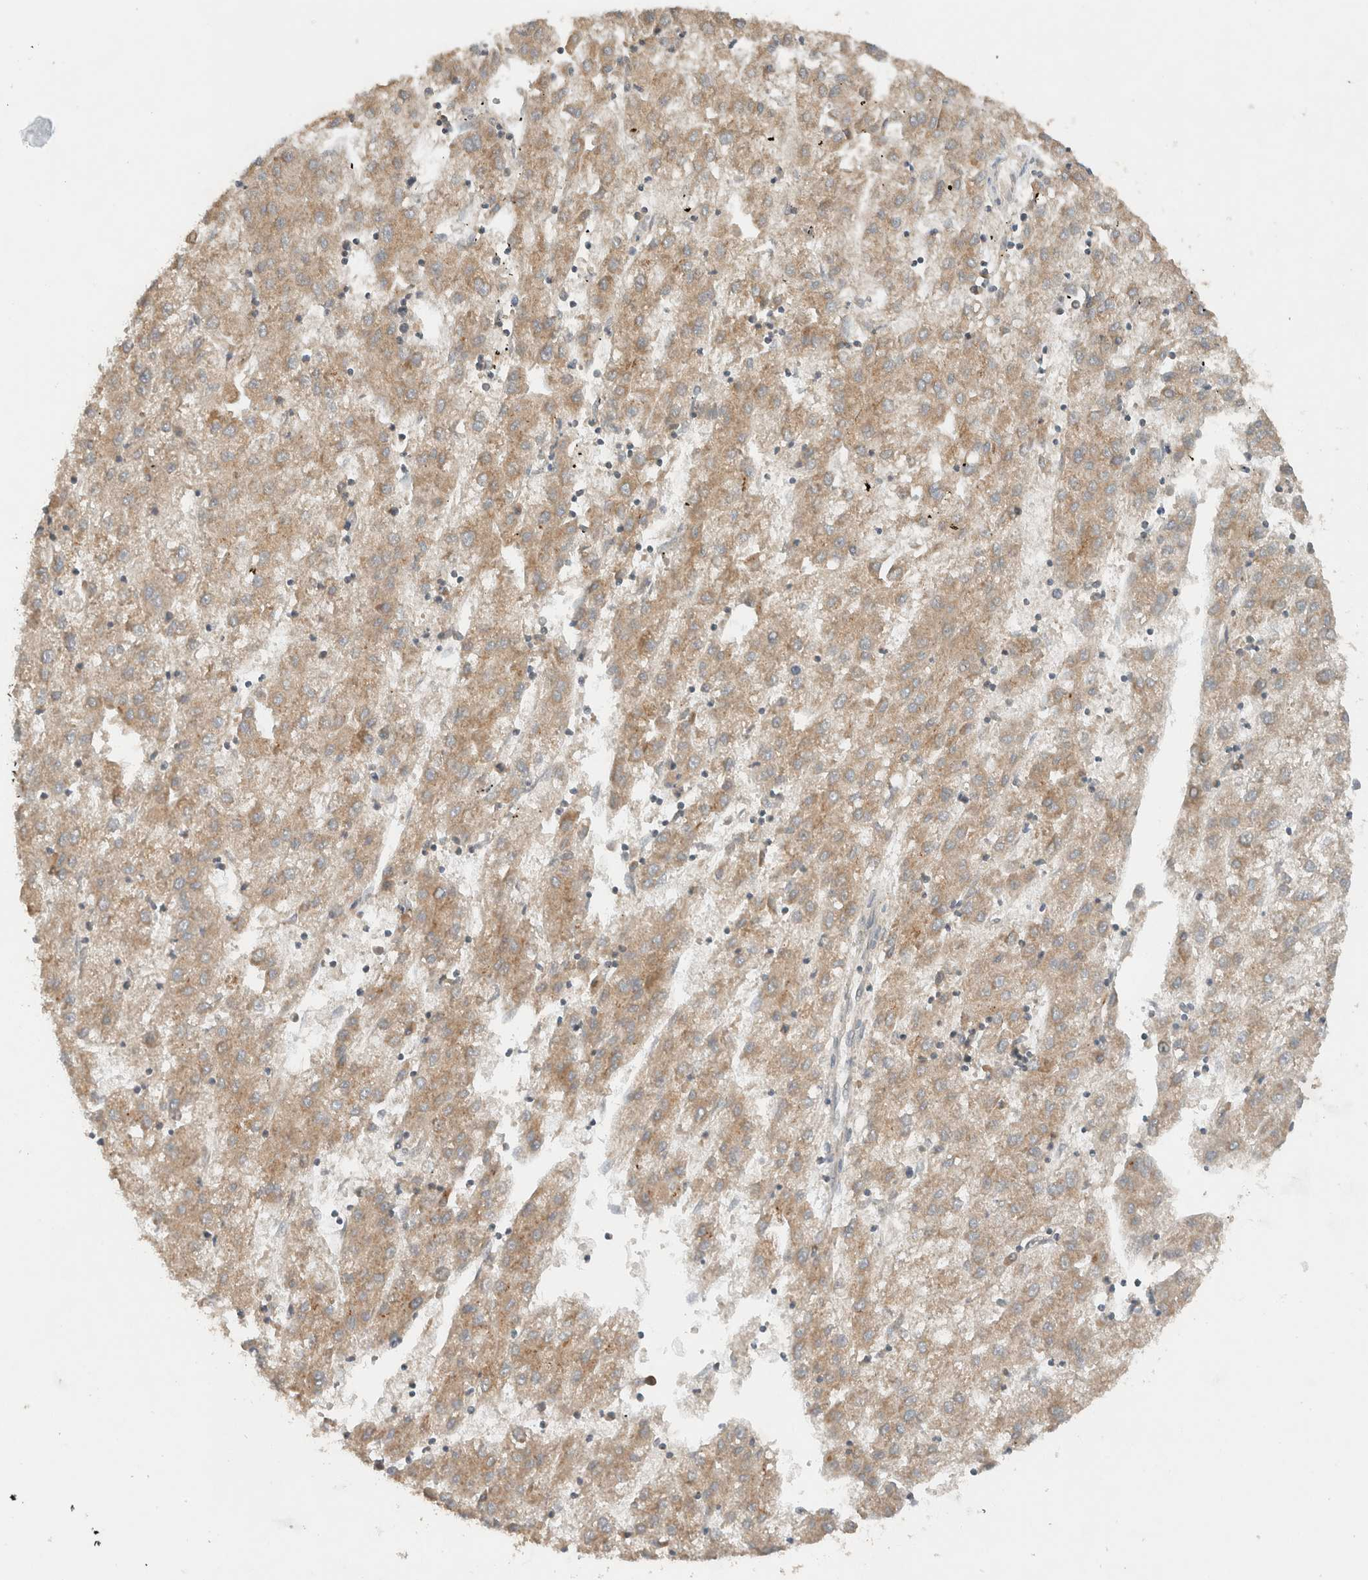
{"staining": {"intensity": "moderate", "quantity": ">75%", "location": "cytoplasmic/membranous"}, "tissue": "liver cancer", "cell_type": "Tumor cells", "image_type": "cancer", "snomed": [{"axis": "morphology", "description": "Carcinoma, Hepatocellular, NOS"}, {"axis": "topography", "description": "Liver"}], "caption": "Brown immunohistochemical staining in human liver cancer (hepatocellular carcinoma) displays moderate cytoplasmic/membranous staining in approximately >75% of tumor cells. (Brightfield microscopy of DAB IHC at high magnification).", "gene": "ARFGEF2", "patient": {"sex": "male", "age": 72}}